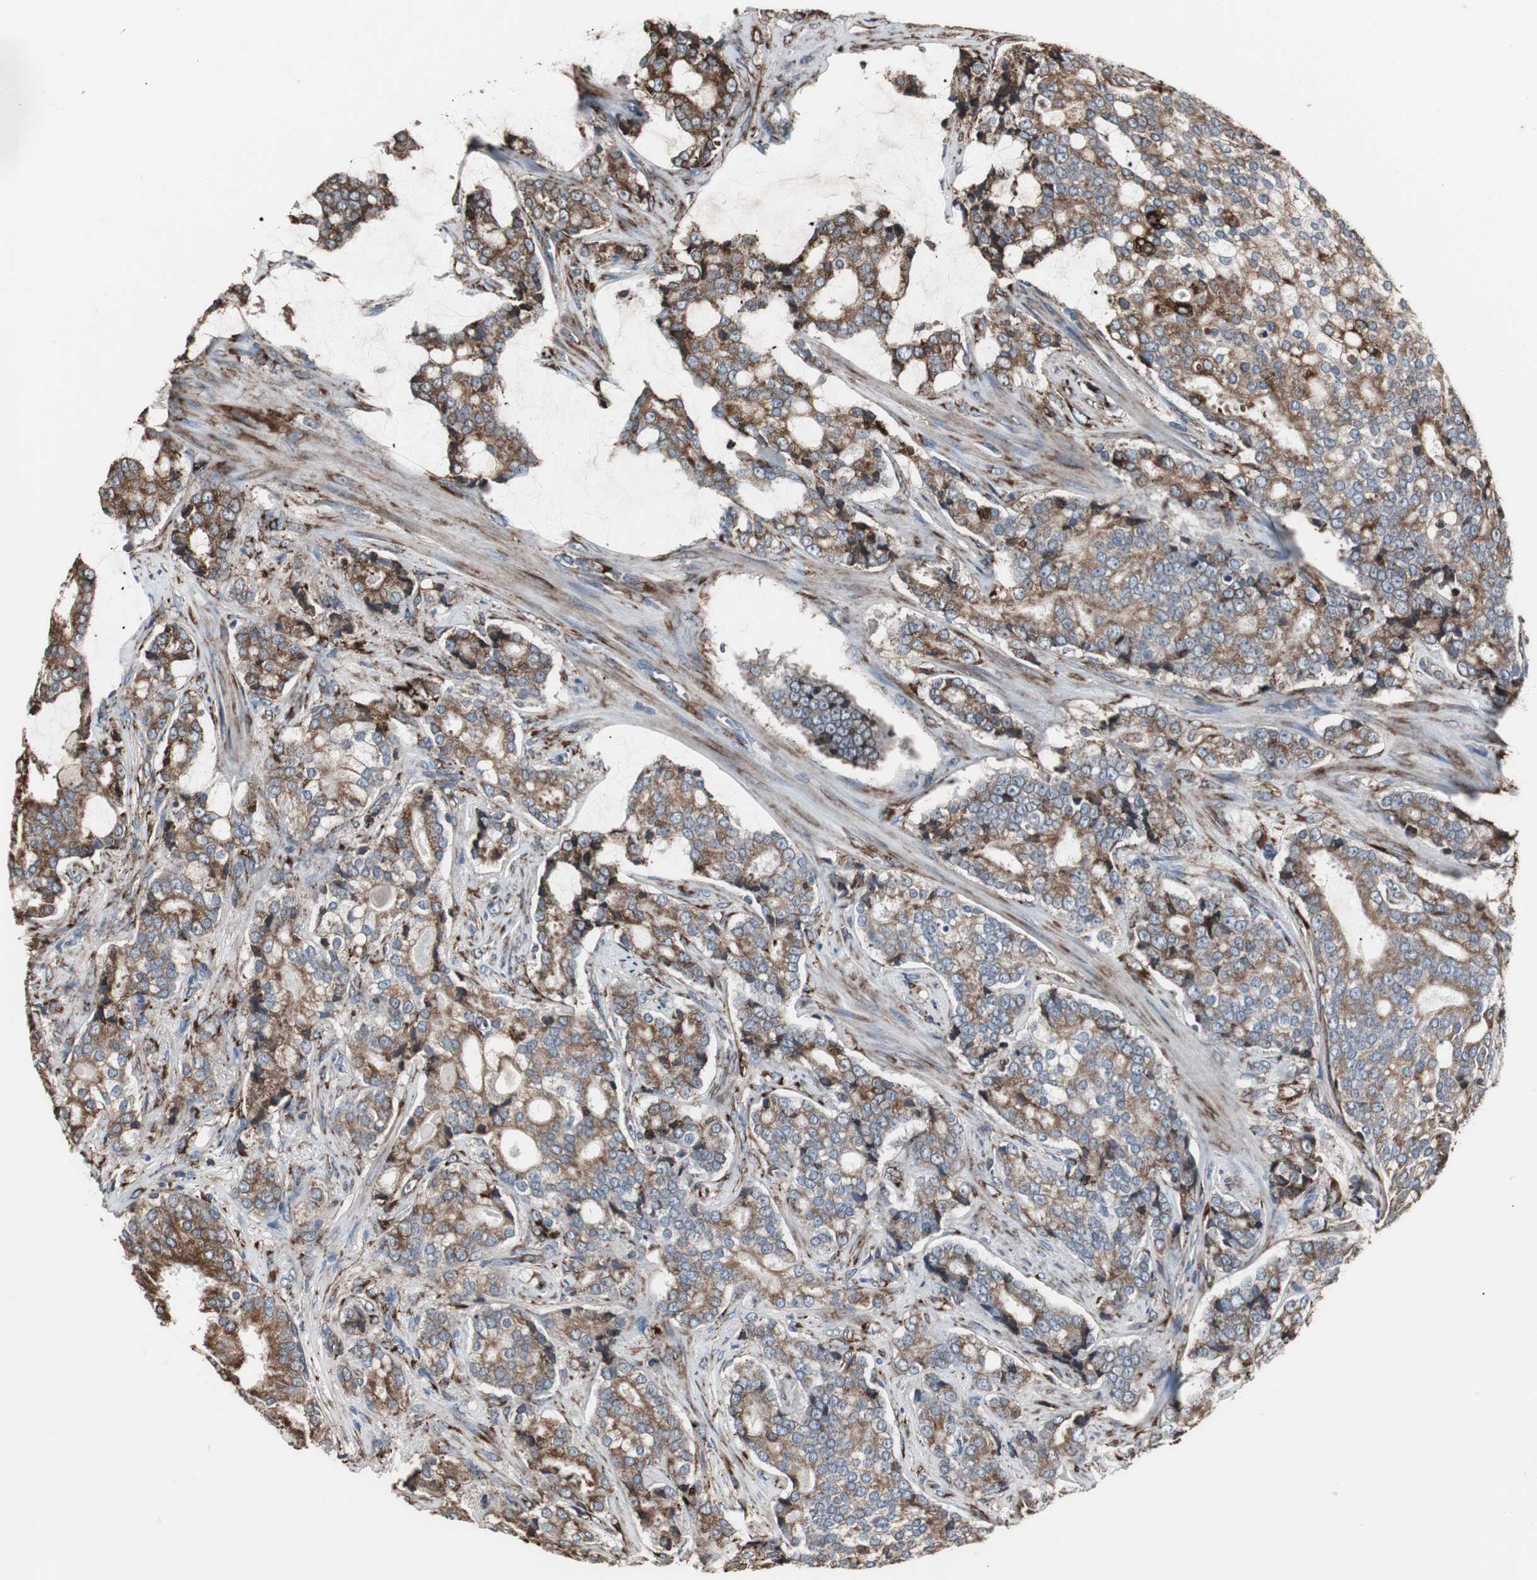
{"staining": {"intensity": "moderate", "quantity": ">75%", "location": "cytoplasmic/membranous"}, "tissue": "prostate cancer", "cell_type": "Tumor cells", "image_type": "cancer", "snomed": [{"axis": "morphology", "description": "Adenocarcinoma, Low grade"}, {"axis": "topography", "description": "Prostate"}], "caption": "The immunohistochemical stain labels moderate cytoplasmic/membranous expression in tumor cells of prostate cancer tissue.", "gene": "CALU", "patient": {"sex": "male", "age": 58}}